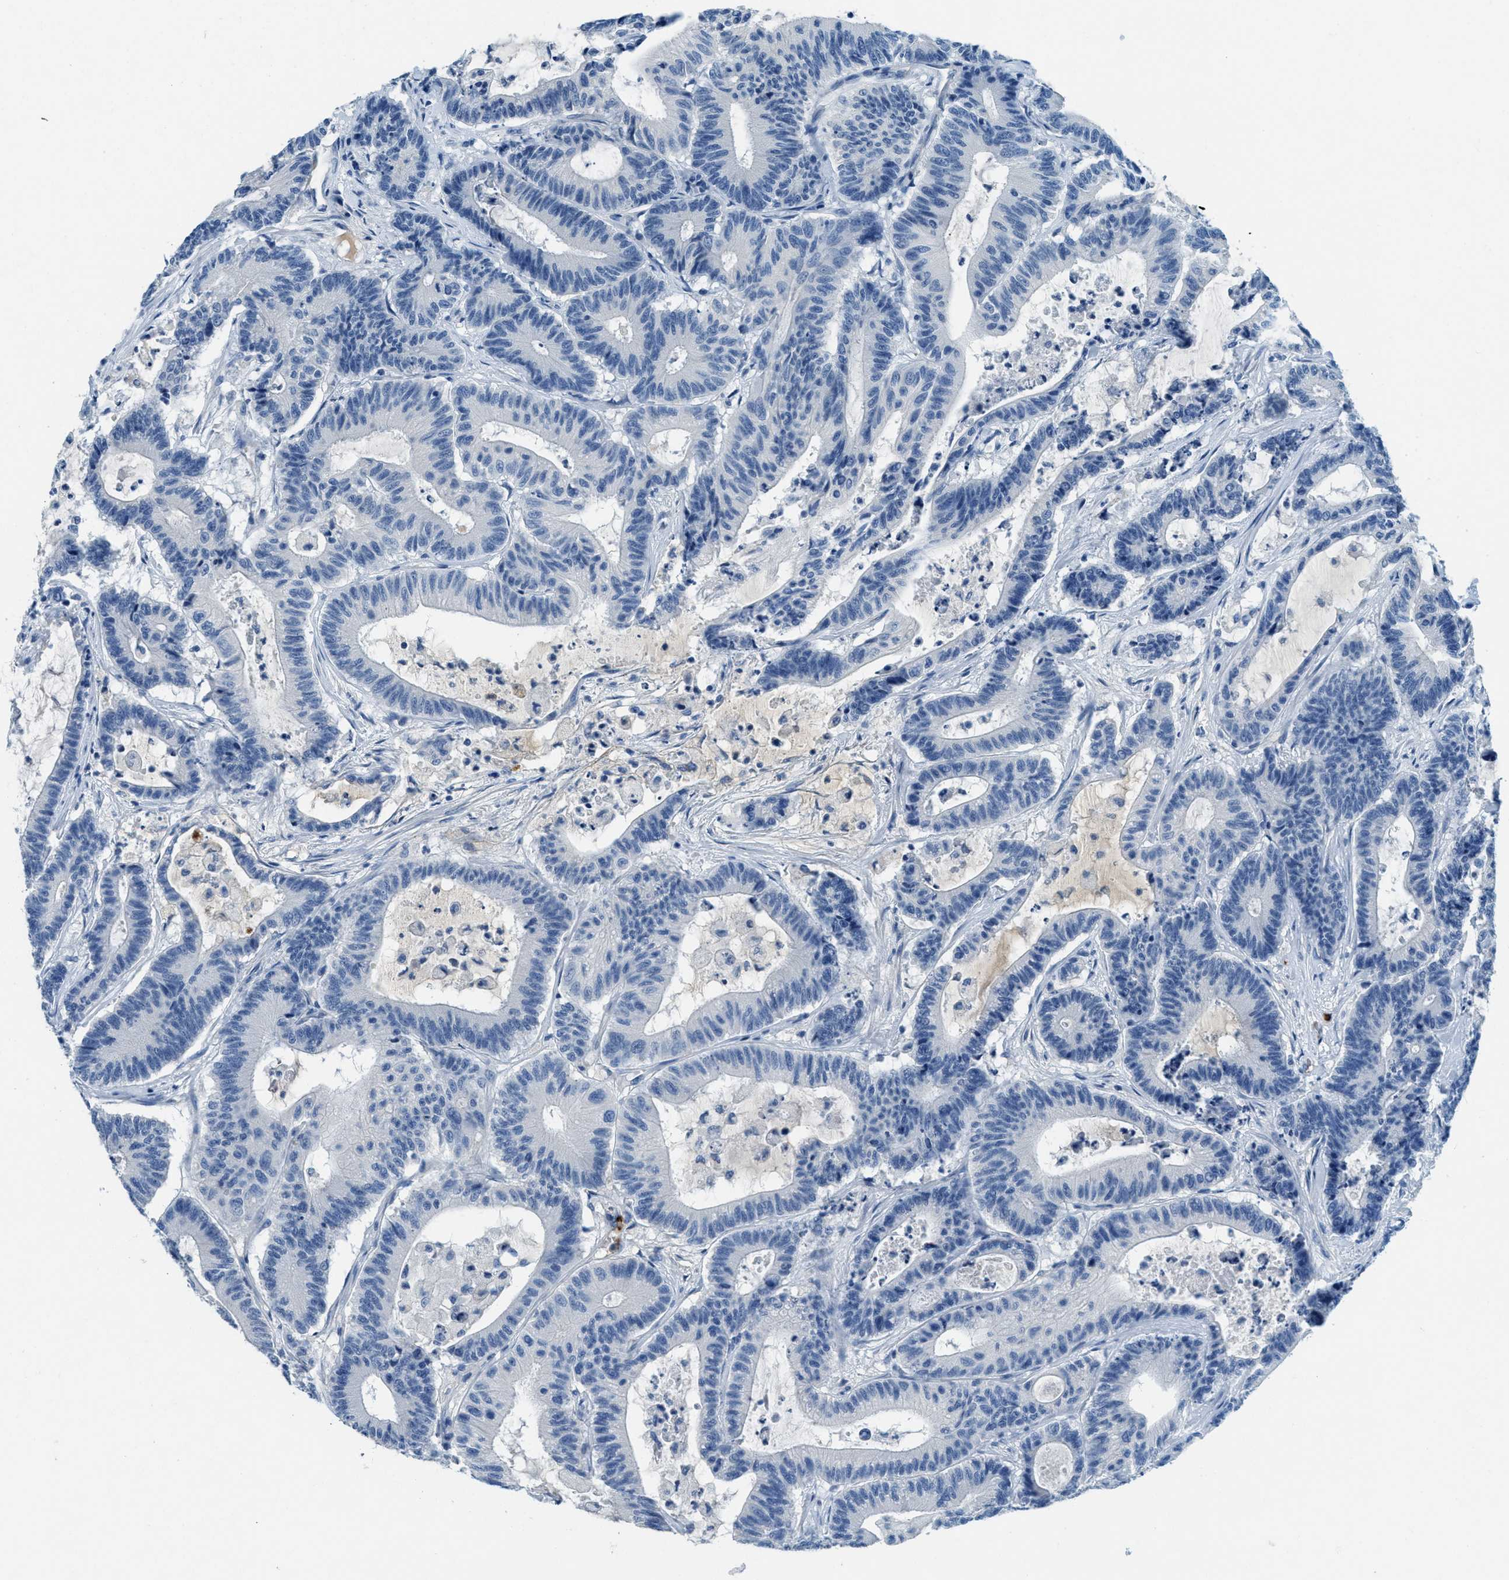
{"staining": {"intensity": "negative", "quantity": "none", "location": "none"}, "tissue": "colorectal cancer", "cell_type": "Tumor cells", "image_type": "cancer", "snomed": [{"axis": "morphology", "description": "Adenocarcinoma, NOS"}, {"axis": "topography", "description": "Colon"}], "caption": "Human adenocarcinoma (colorectal) stained for a protein using immunohistochemistry demonstrates no positivity in tumor cells.", "gene": "A2M", "patient": {"sex": "female", "age": 84}}